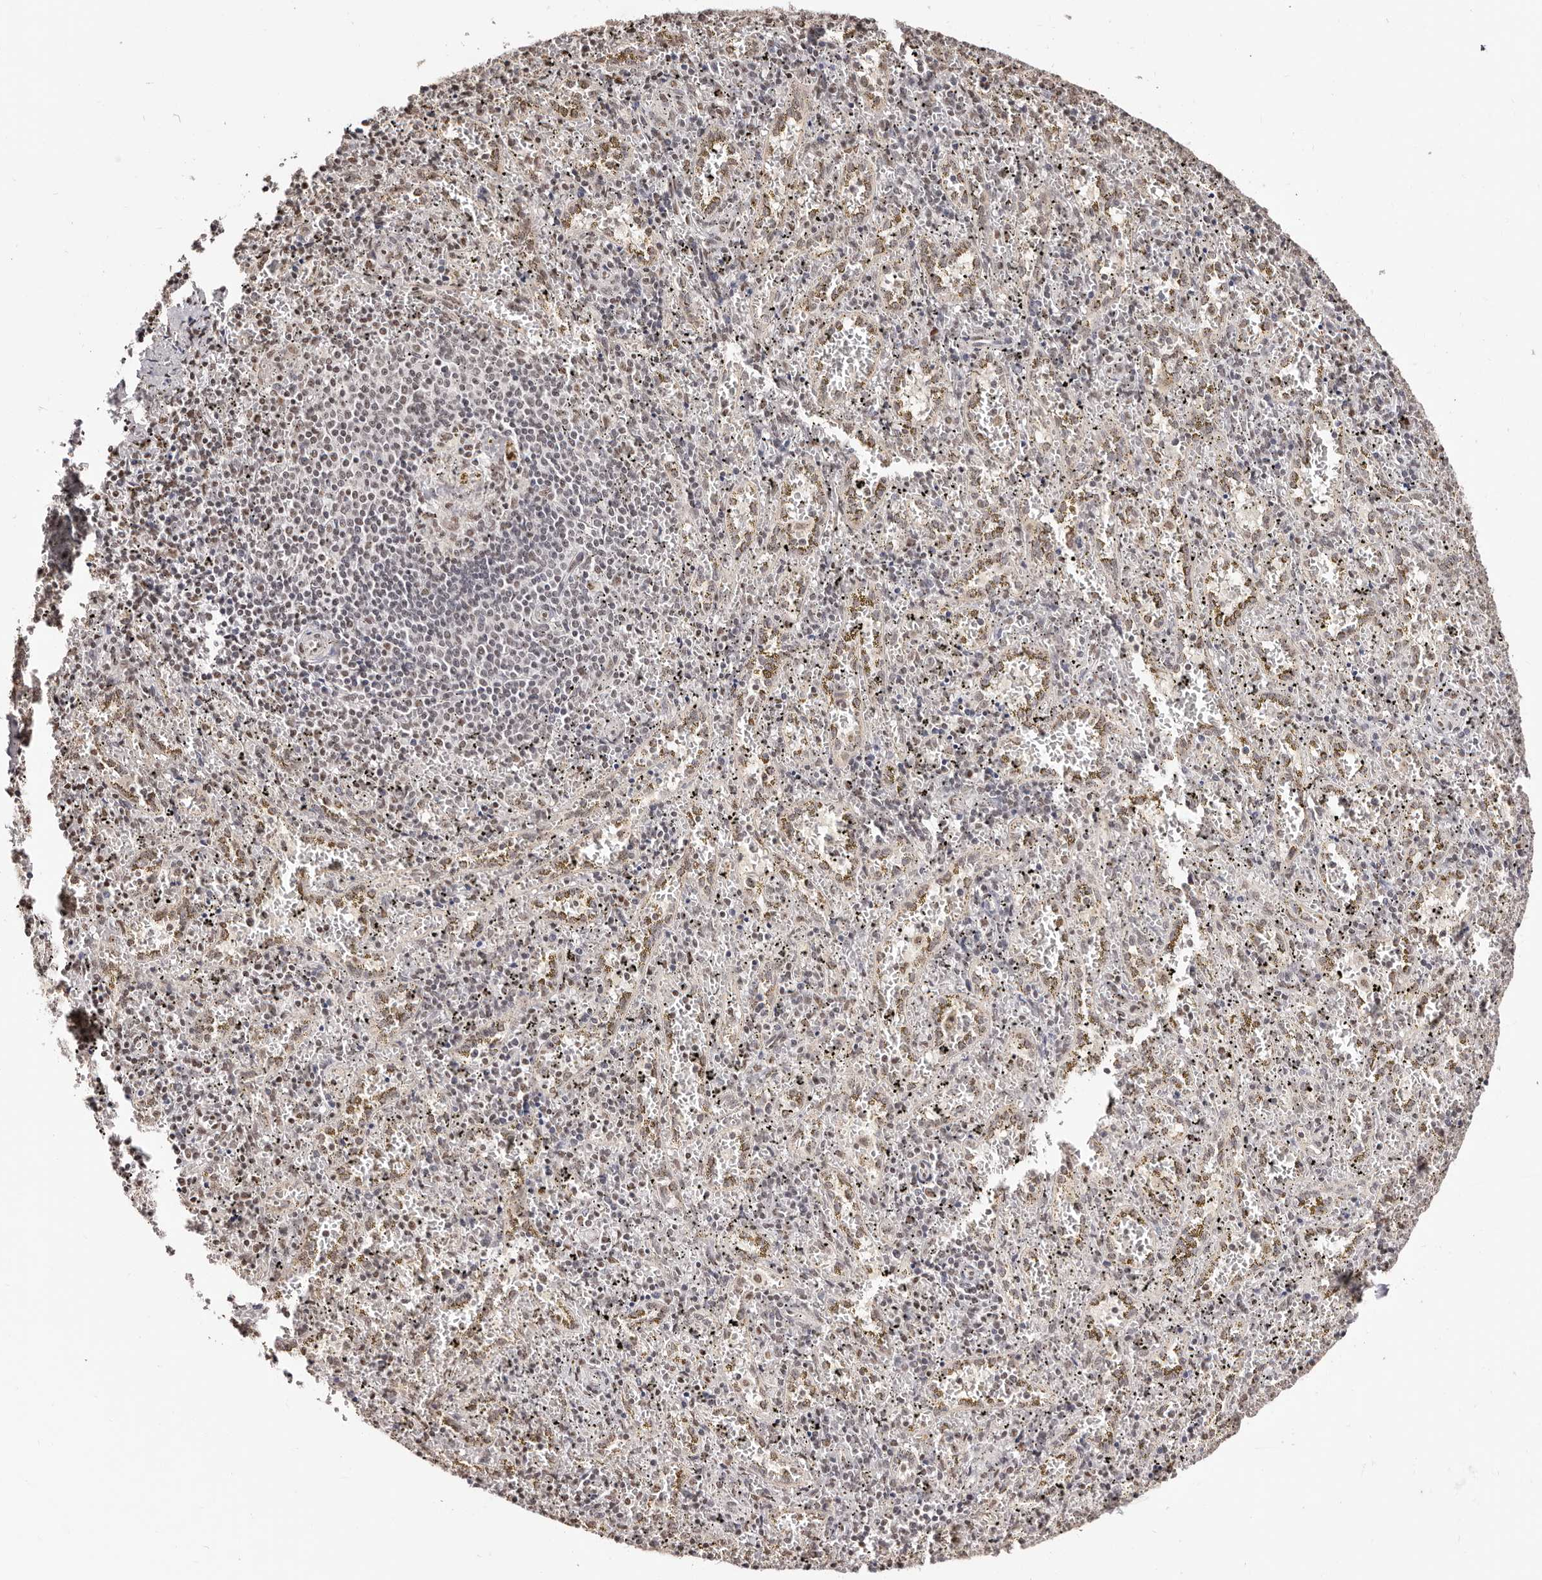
{"staining": {"intensity": "moderate", "quantity": "<25%", "location": "nuclear"}, "tissue": "spleen", "cell_type": "Cells in red pulp", "image_type": "normal", "snomed": [{"axis": "morphology", "description": "Normal tissue, NOS"}, {"axis": "topography", "description": "Spleen"}], "caption": "Protein staining by immunohistochemistry reveals moderate nuclear staining in about <25% of cells in red pulp in benign spleen. The staining is performed using DAB brown chromogen to label protein expression. The nuclei are counter-stained blue using hematoxylin.", "gene": "BICRAL", "patient": {"sex": "male", "age": 11}}